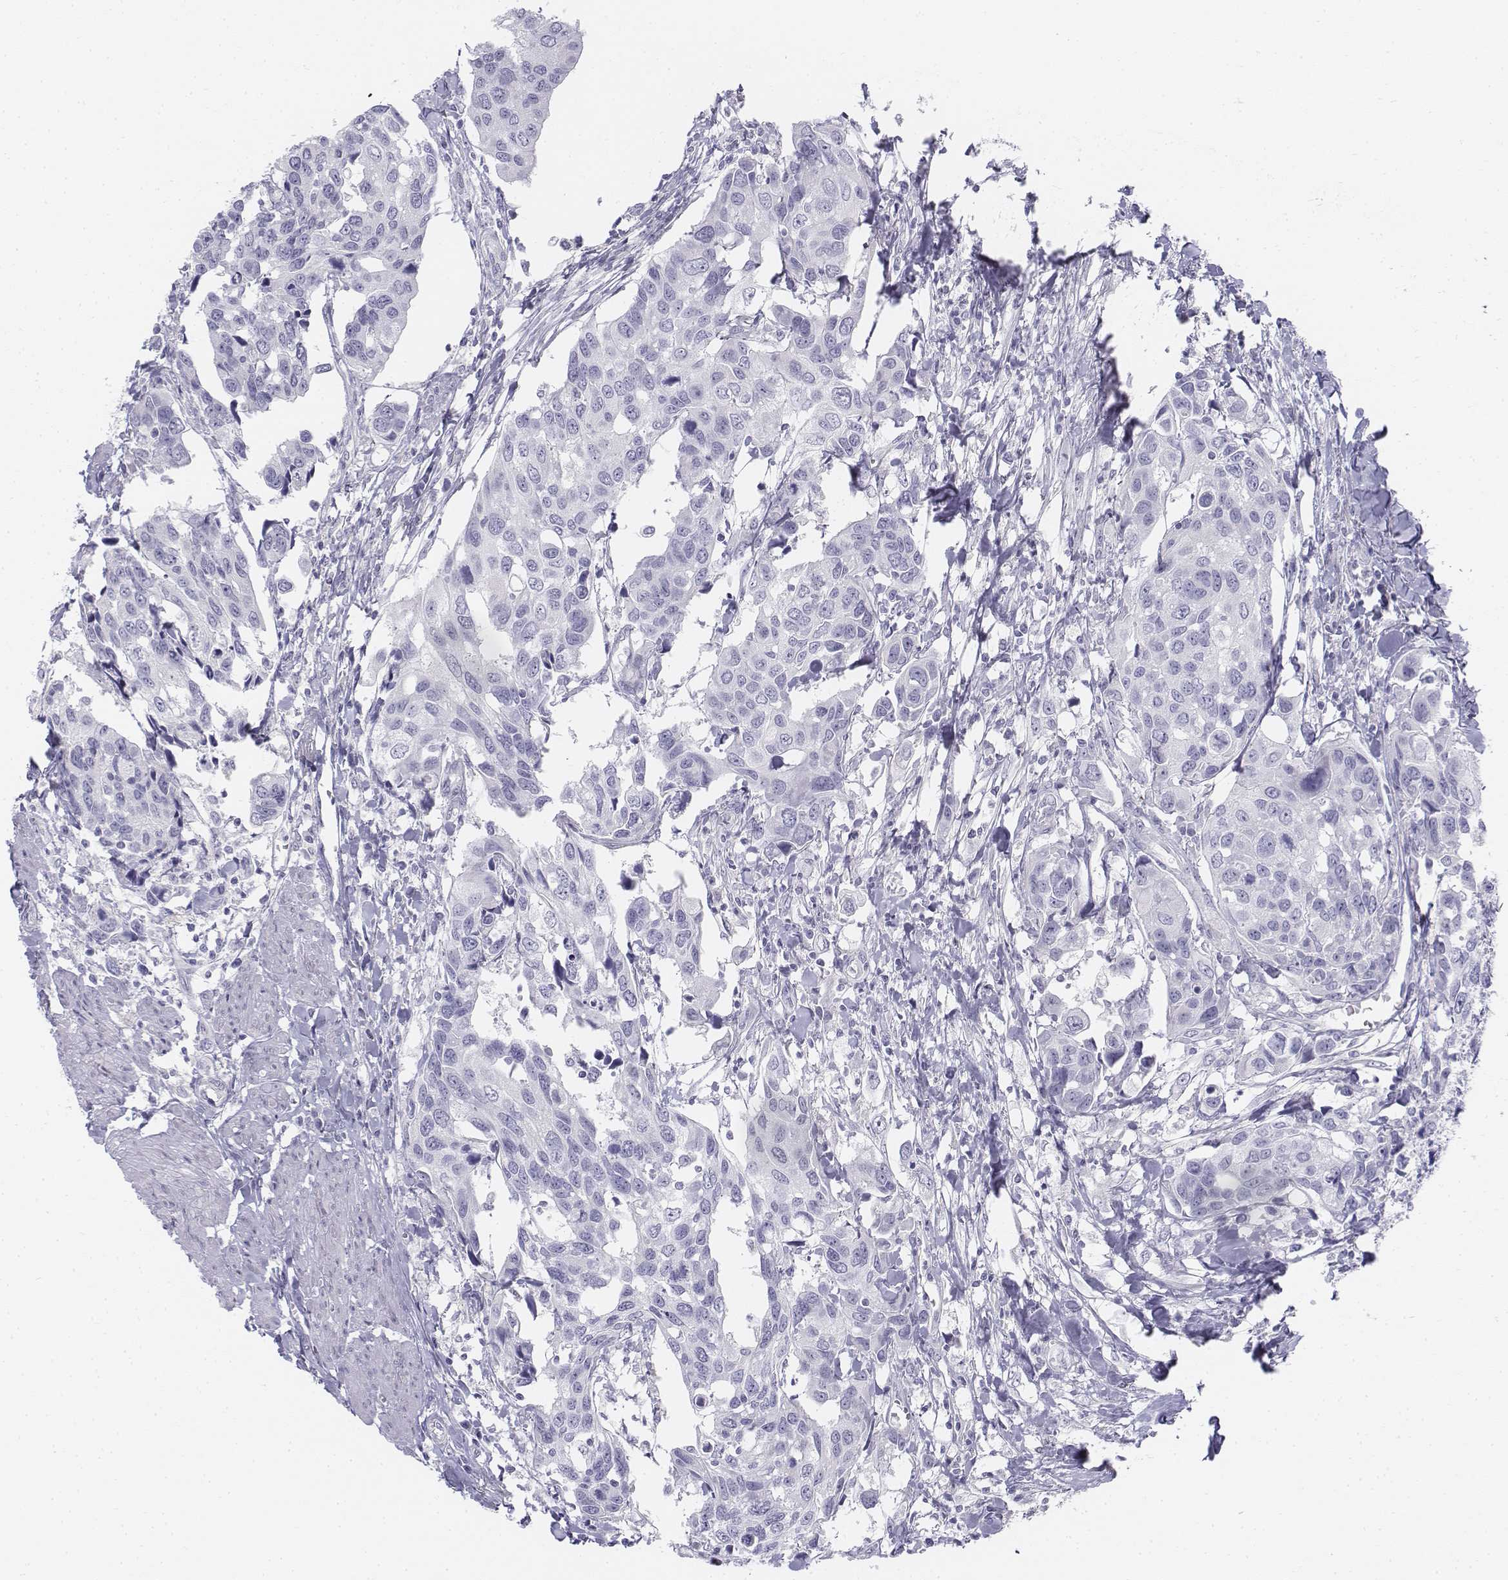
{"staining": {"intensity": "negative", "quantity": "none", "location": "none"}, "tissue": "urothelial cancer", "cell_type": "Tumor cells", "image_type": "cancer", "snomed": [{"axis": "morphology", "description": "Urothelial carcinoma, High grade"}, {"axis": "topography", "description": "Urinary bladder"}], "caption": "High magnification brightfield microscopy of high-grade urothelial carcinoma stained with DAB (3,3'-diaminobenzidine) (brown) and counterstained with hematoxylin (blue): tumor cells show no significant staining. Nuclei are stained in blue.", "gene": "TH", "patient": {"sex": "male", "age": 60}}